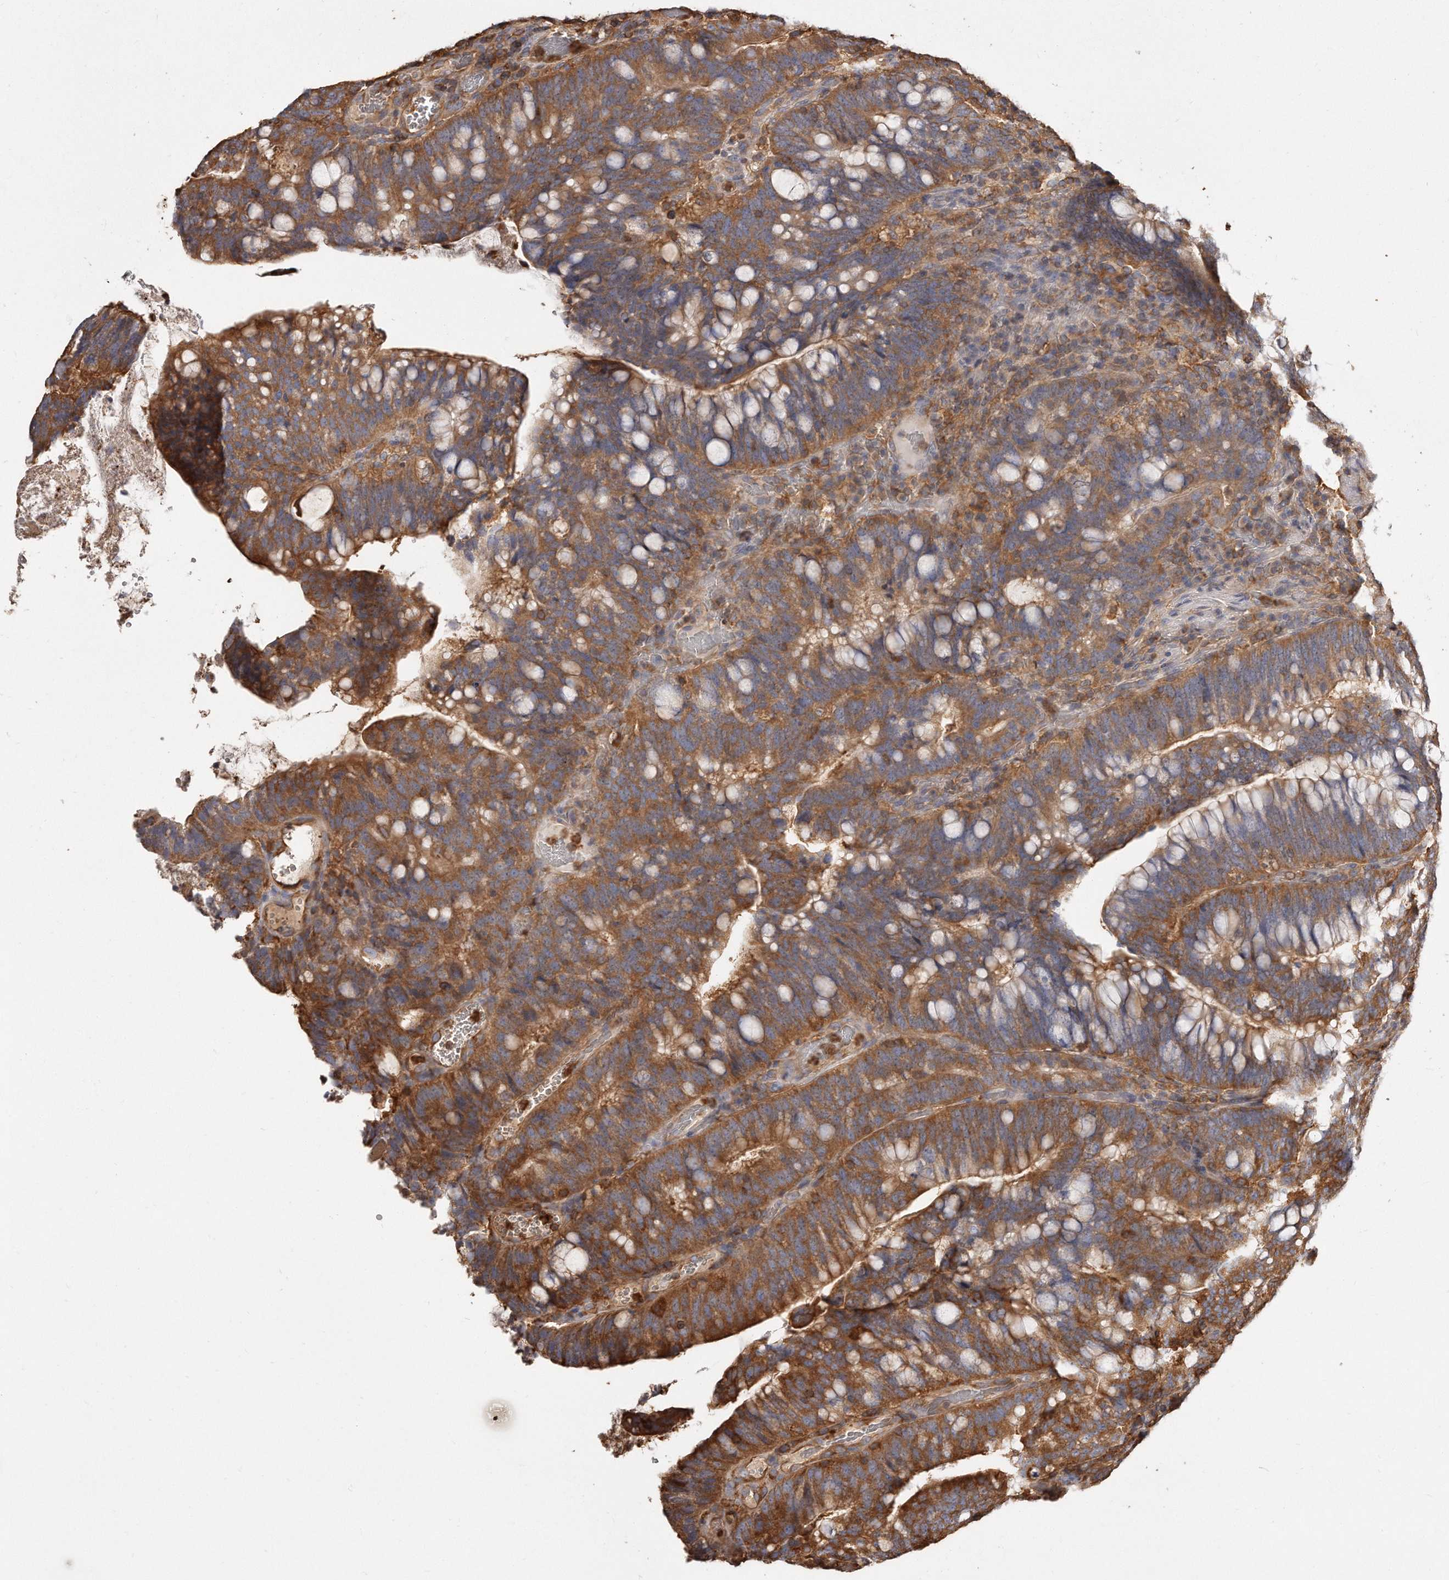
{"staining": {"intensity": "moderate", "quantity": ">75%", "location": "cytoplasmic/membranous"}, "tissue": "colorectal cancer", "cell_type": "Tumor cells", "image_type": "cancer", "snomed": [{"axis": "morphology", "description": "Adenocarcinoma, NOS"}, {"axis": "topography", "description": "Colon"}], "caption": "Immunohistochemical staining of colorectal adenocarcinoma demonstrates medium levels of moderate cytoplasmic/membranous protein positivity in about >75% of tumor cells.", "gene": "CAP1", "patient": {"sex": "female", "age": 66}}